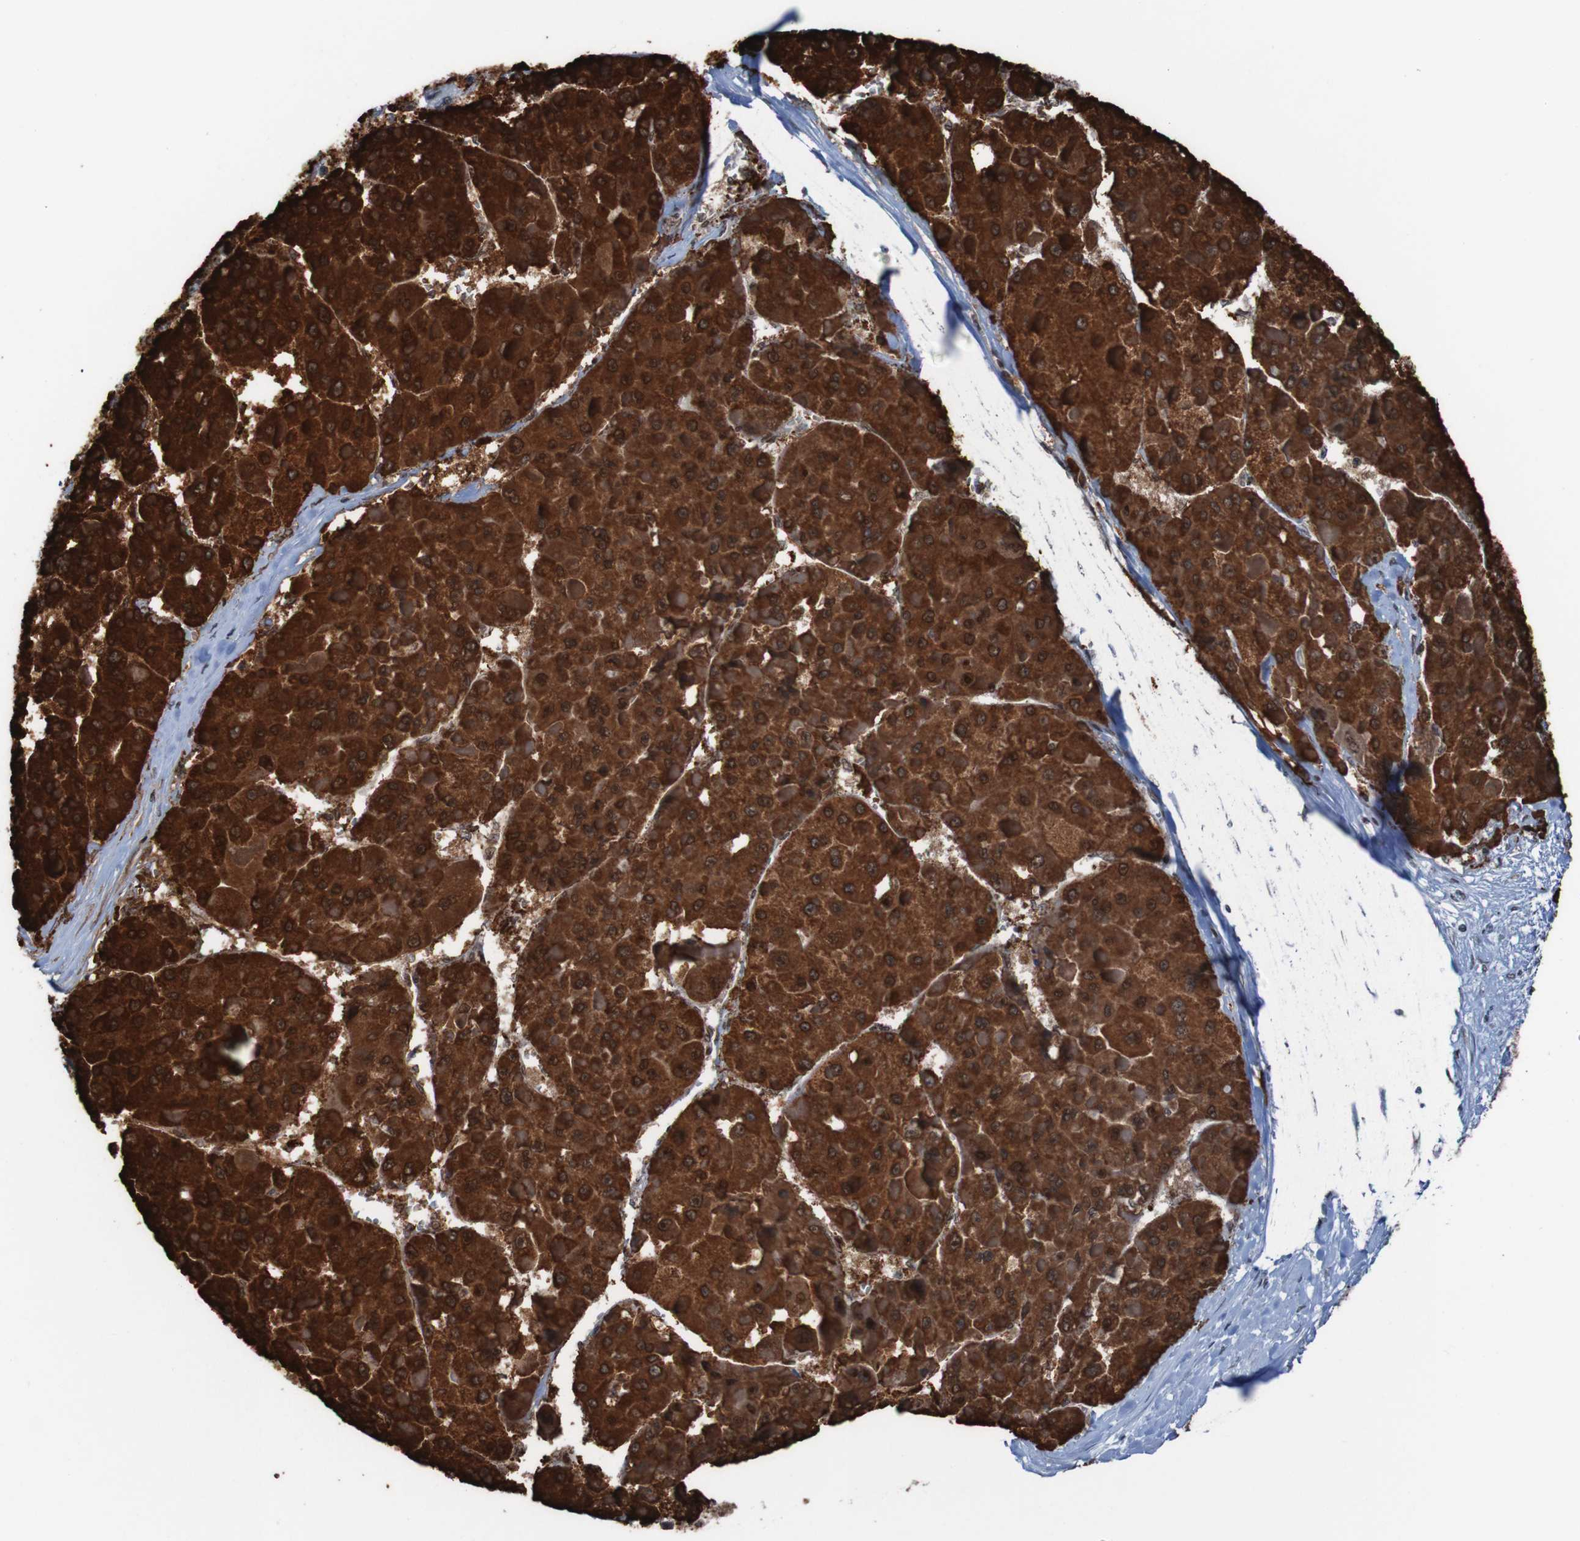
{"staining": {"intensity": "strong", "quantity": ">75%", "location": "cytoplasmic/membranous,nuclear"}, "tissue": "liver cancer", "cell_type": "Tumor cells", "image_type": "cancer", "snomed": [{"axis": "morphology", "description": "Carcinoma, Hepatocellular, NOS"}, {"axis": "topography", "description": "Liver"}], "caption": "The immunohistochemical stain highlights strong cytoplasmic/membranous and nuclear expression in tumor cells of hepatocellular carcinoma (liver) tissue.", "gene": "PHF2", "patient": {"sex": "female", "age": 73}}